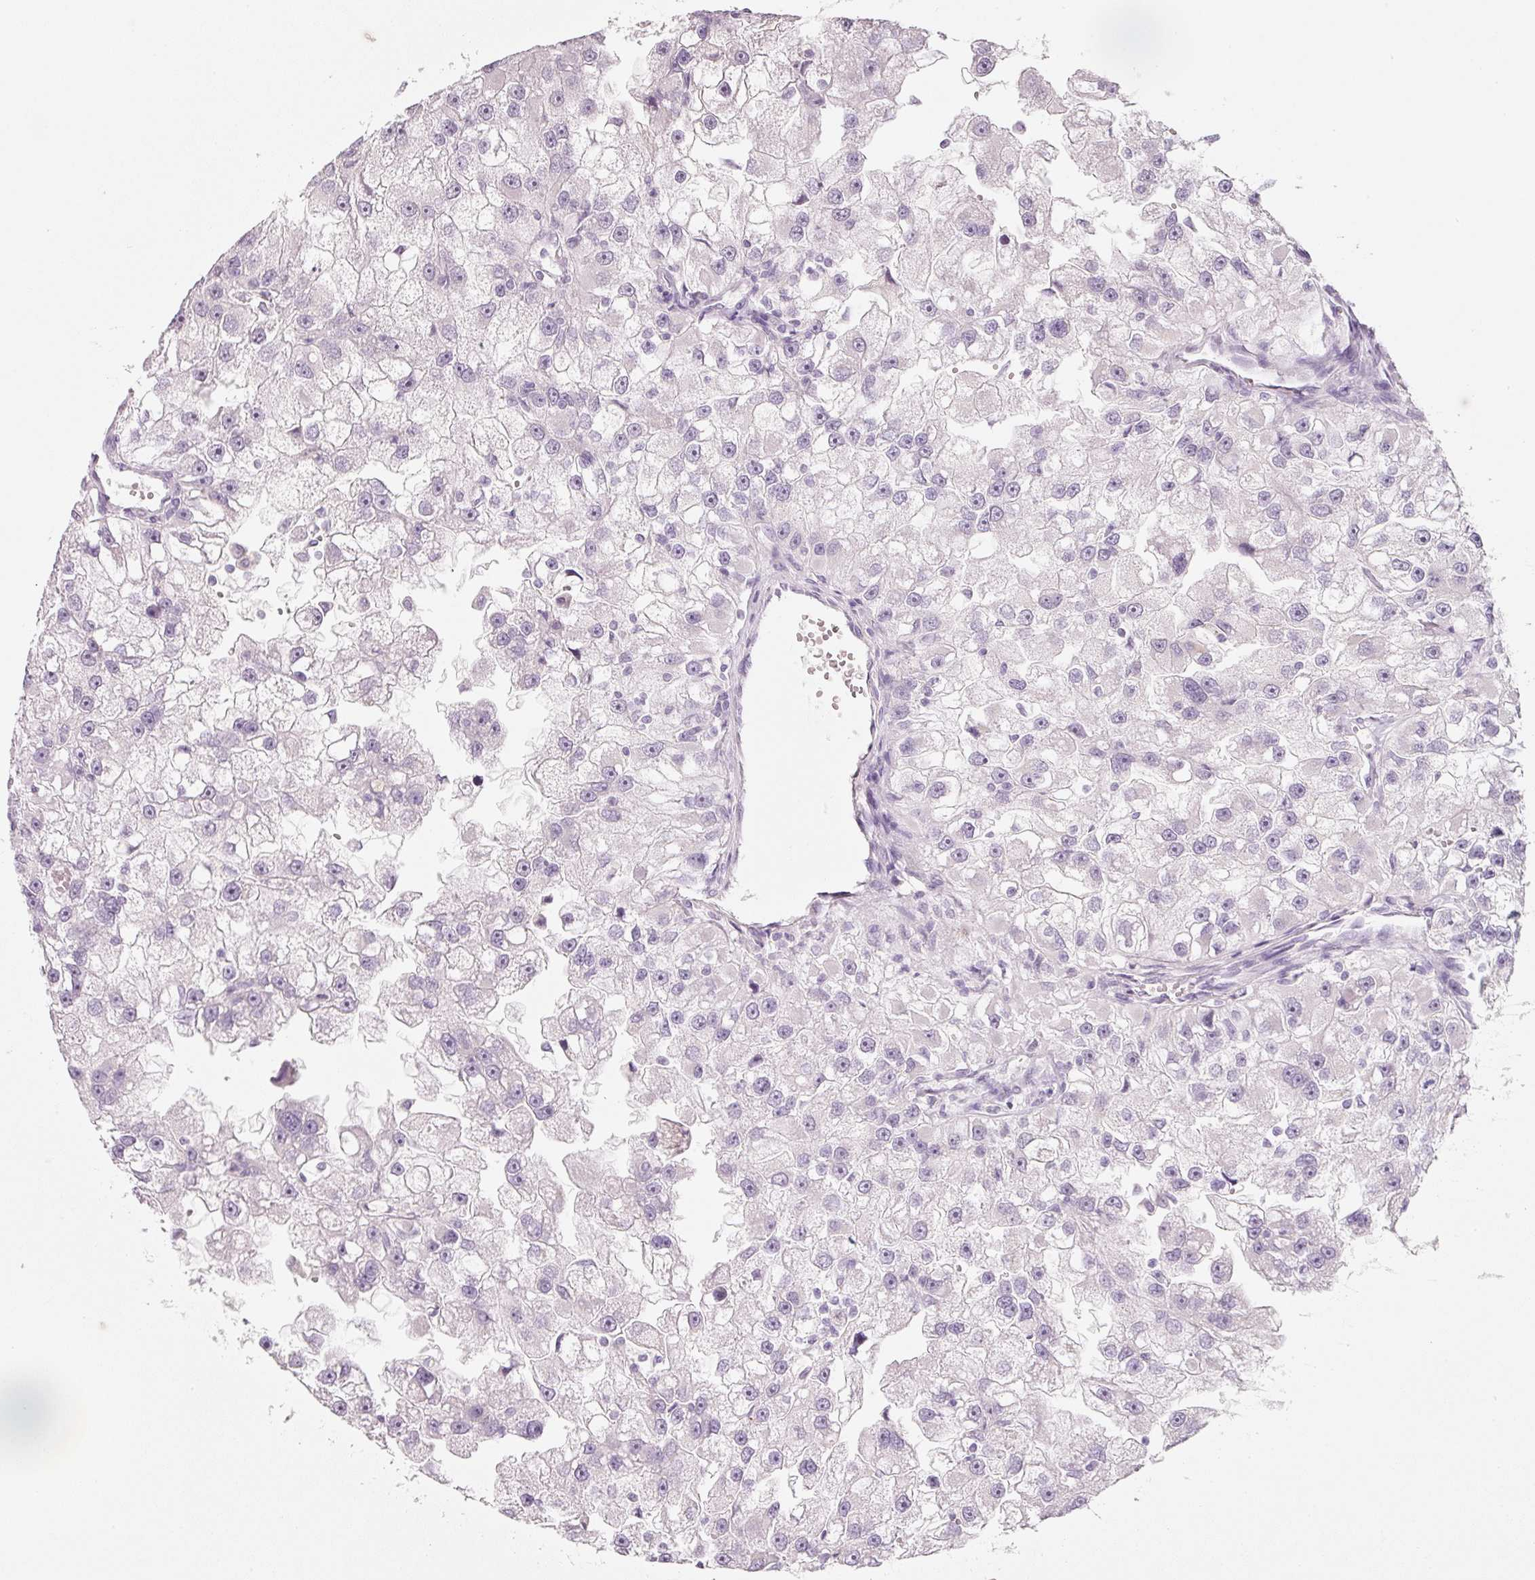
{"staining": {"intensity": "negative", "quantity": "none", "location": "none"}, "tissue": "renal cancer", "cell_type": "Tumor cells", "image_type": "cancer", "snomed": [{"axis": "morphology", "description": "Adenocarcinoma, NOS"}, {"axis": "topography", "description": "Kidney"}], "caption": "A micrograph of human renal cancer is negative for staining in tumor cells. (DAB immunohistochemistry with hematoxylin counter stain).", "gene": "ENSG00000206549", "patient": {"sex": "male", "age": 63}}